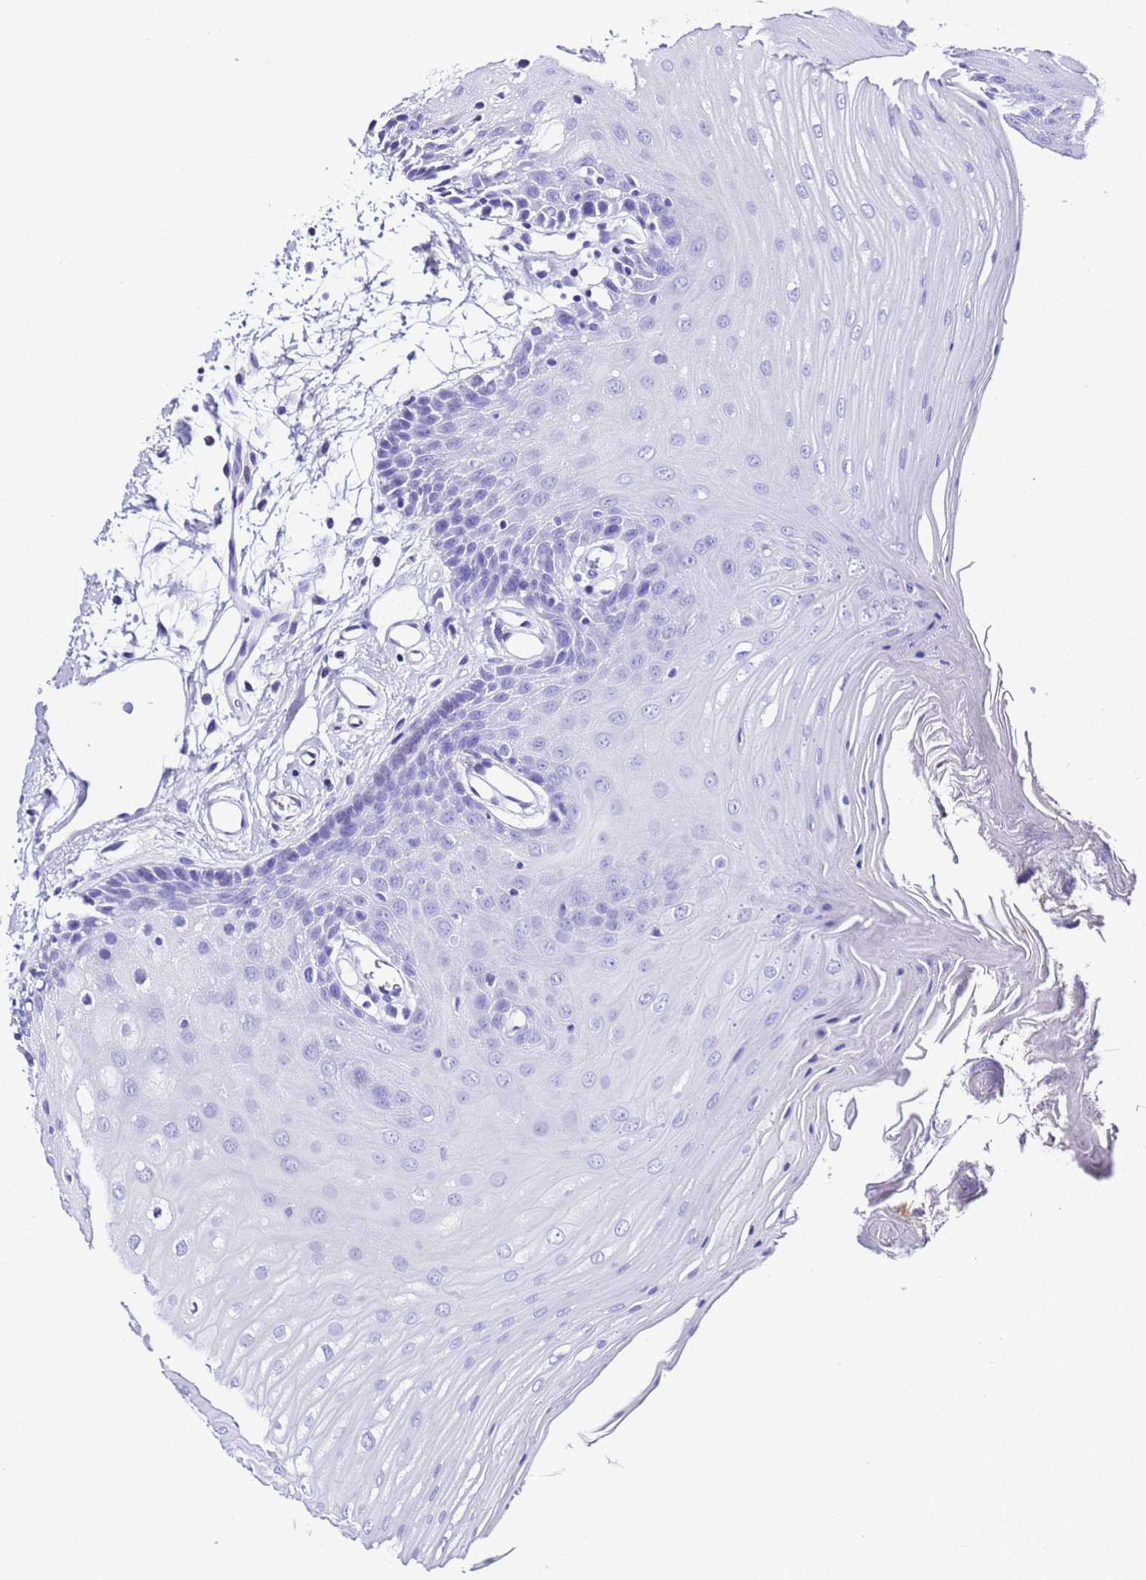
{"staining": {"intensity": "negative", "quantity": "none", "location": "none"}, "tissue": "oral mucosa", "cell_type": "Squamous epithelial cells", "image_type": "normal", "snomed": [{"axis": "morphology", "description": "Normal tissue, NOS"}, {"axis": "topography", "description": "Oral tissue"}, {"axis": "topography", "description": "Tounge, NOS"}], "caption": "There is no significant positivity in squamous epithelial cells of oral mucosa. Nuclei are stained in blue.", "gene": "ZNF417", "patient": {"sex": "female", "age": 73}}